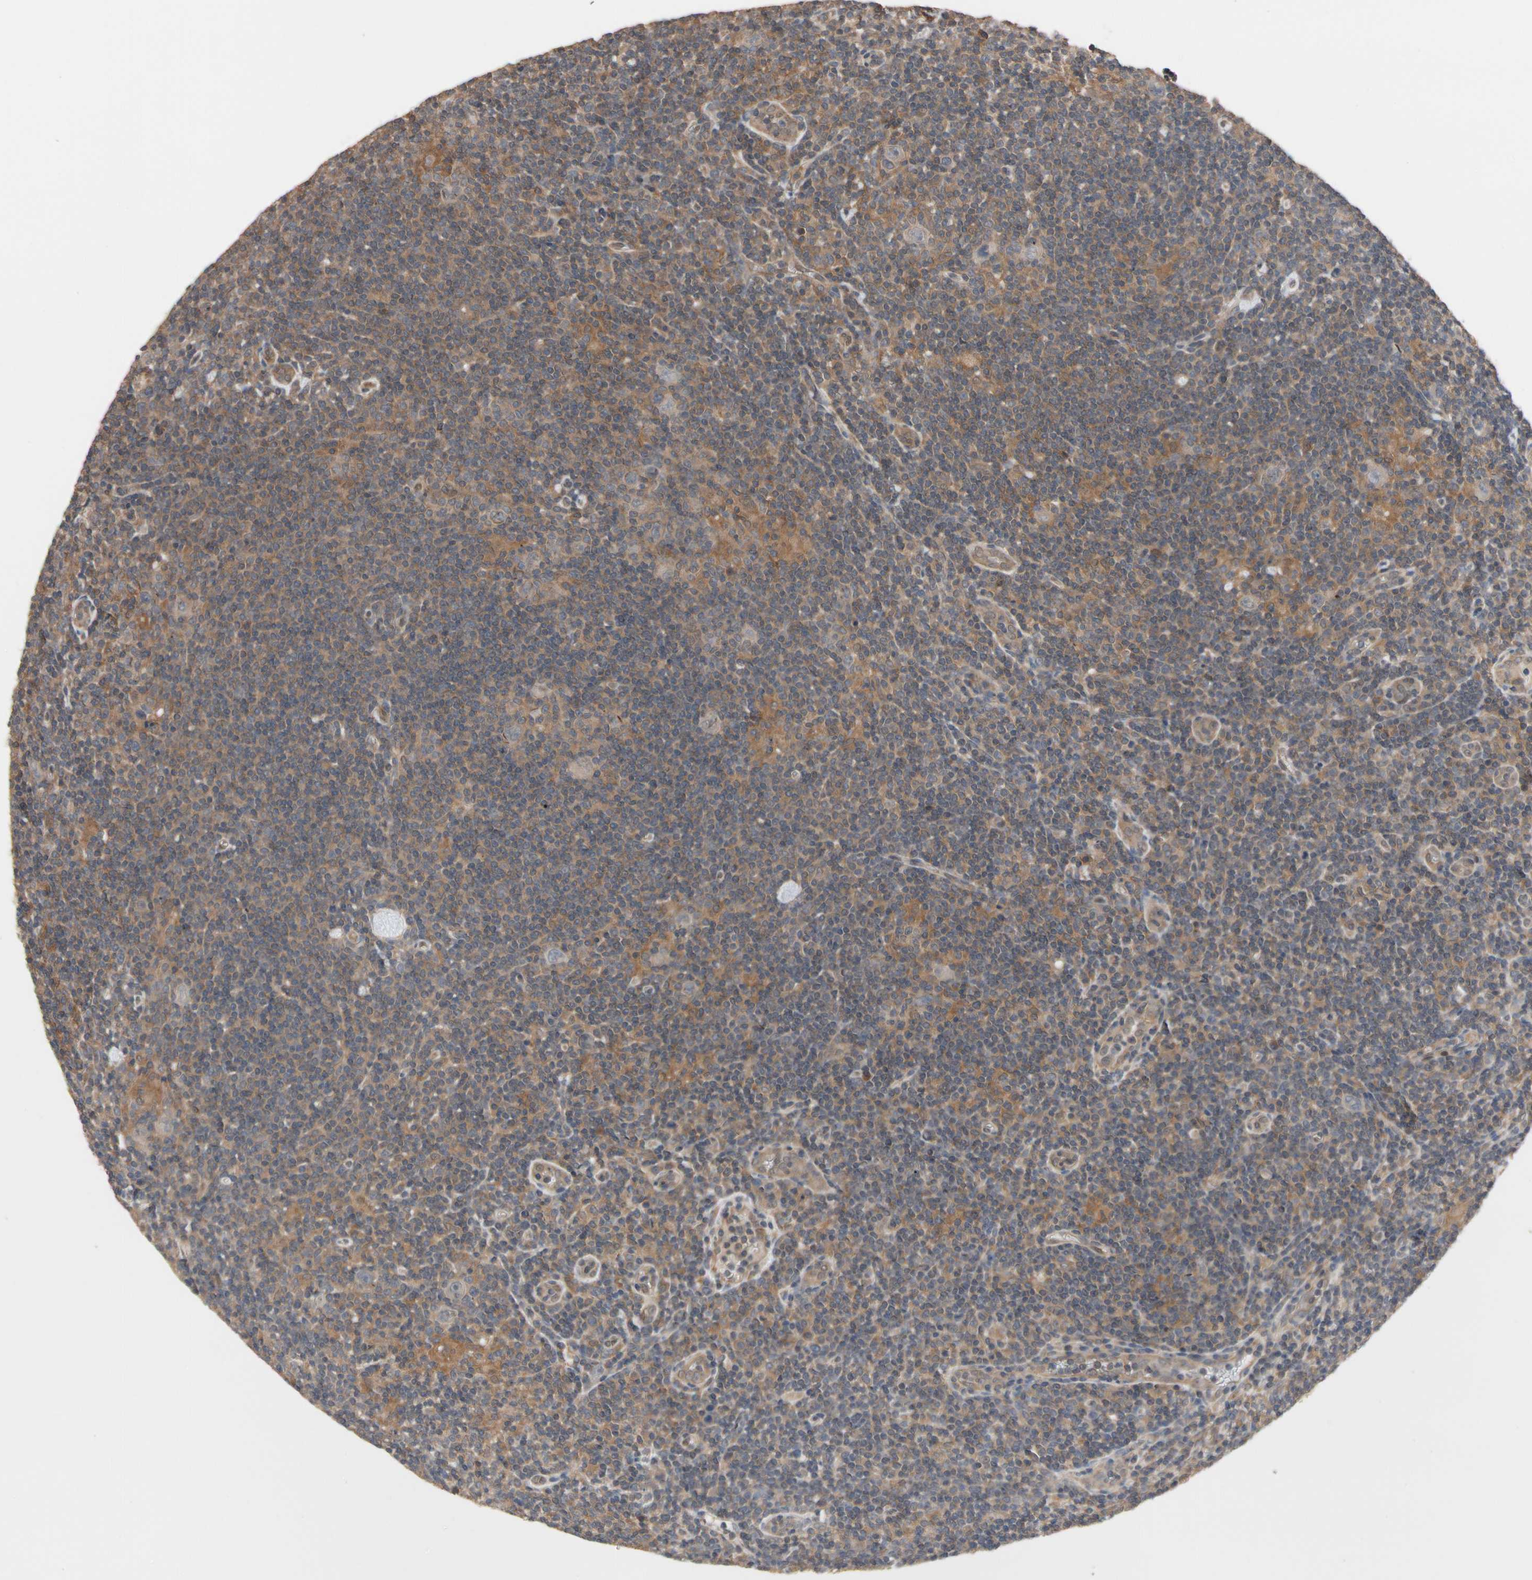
{"staining": {"intensity": "weak", "quantity": ">75%", "location": "cytoplasmic/membranous"}, "tissue": "lymphoma", "cell_type": "Tumor cells", "image_type": "cancer", "snomed": [{"axis": "morphology", "description": "Hodgkin's disease, NOS"}, {"axis": "topography", "description": "Lymph node"}], "caption": "There is low levels of weak cytoplasmic/membranous expression in tumor cells of Hodgkin's disease, as demonstrated by immunohistochemical staining (brown color).", "gene": "DPP8", "patient": {"sex": "female", "age": 57}}